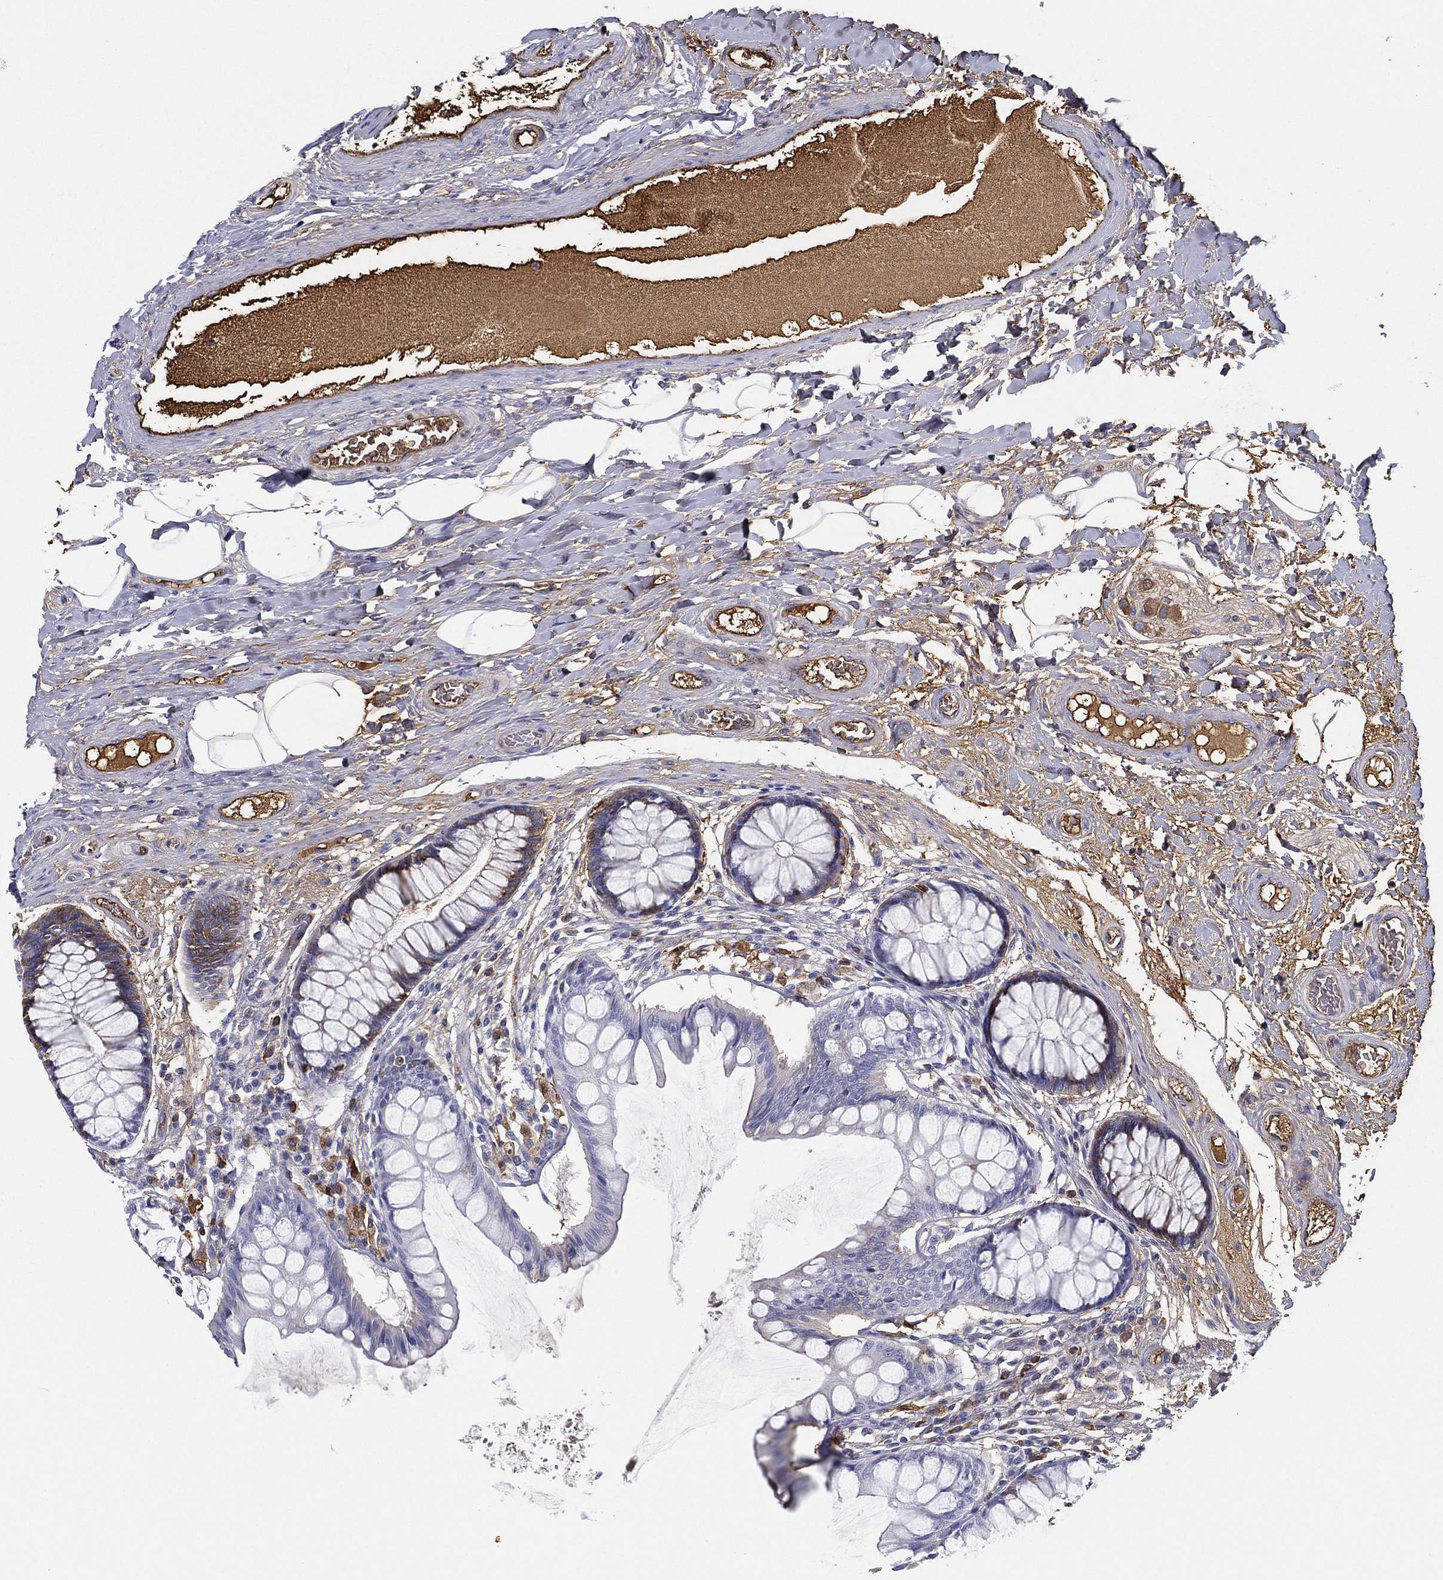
{"staining": {"intensity": "negative", "quantity": "none", "location": "none"}, "tissue": "colon", "cell_type": "Endothelial cells", "image_type": "normal", "snomed": [{"axis": "morphology", "description": "Normal tissue, NOS"}, {"axis": "topography", "description": "Colon"}], "caption": "The immunohistochemistry micrograph has no significant staining in endothelial cells of colon. The staining was performed using DAB (3,3'-diaminobenzidine) to visualize the protein expression in brown, while the nuclei were stained in blue with hematoxylin (Magnification: 20x).", "gene": "IFNB1", "patient": {"sex": "female", "age": 65}}